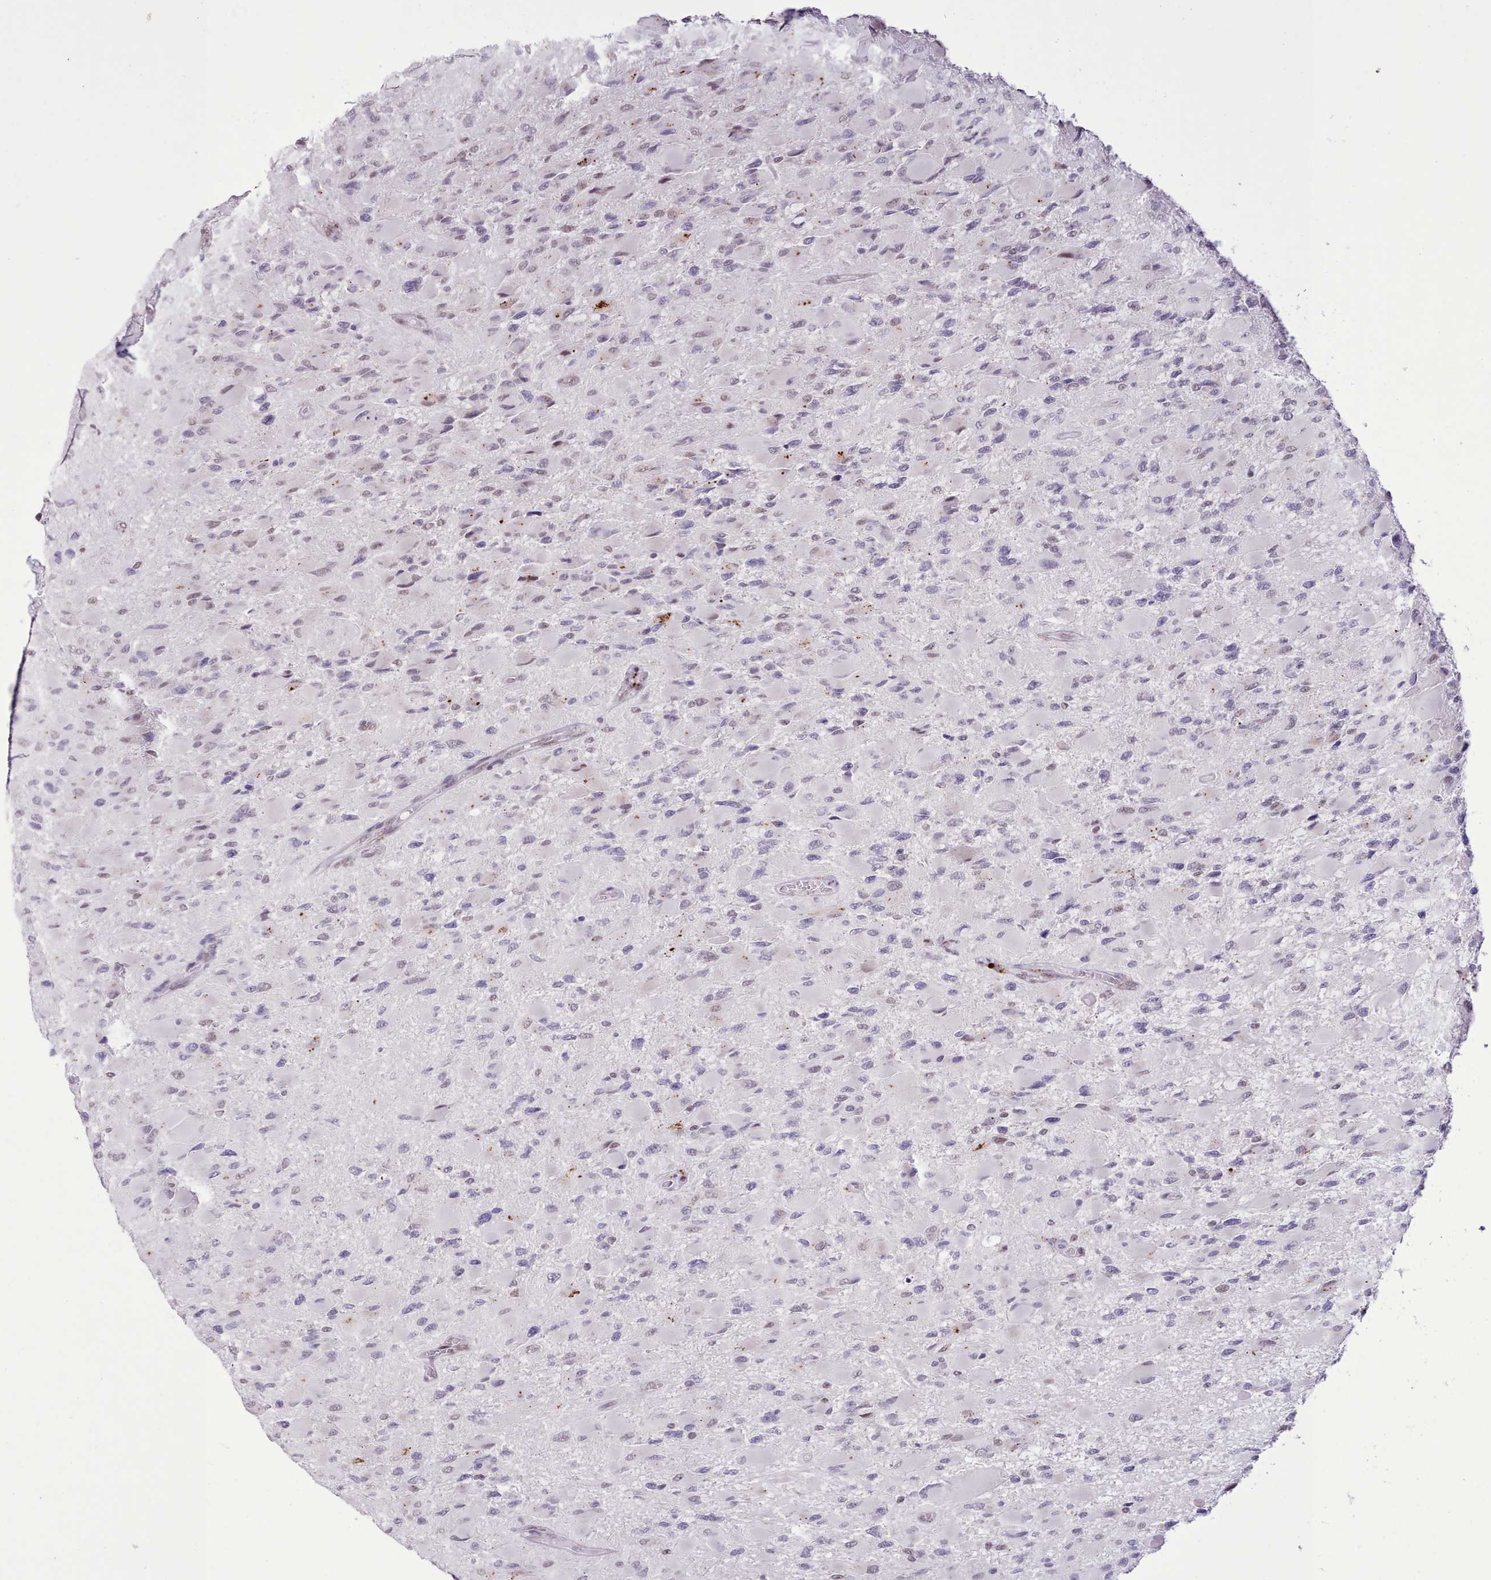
{"staining": {"intensity": "negative", "quantity": "none", "location": "none"}, "tissue": "glioma", "cell_type": "Tumor cells", "image_type": "cancer", "snomed": [{"axis": "morphology", "description": "Glioma, malignant, High grade"}, {"axis": "topography", "description": "Cerebral cortex"}], "caption": "This is an IHC histopathology image of human glioma. There is no staining in tumor cells.", "gene": "TAF15", "patient": {"sex": "female", "age": 36}}